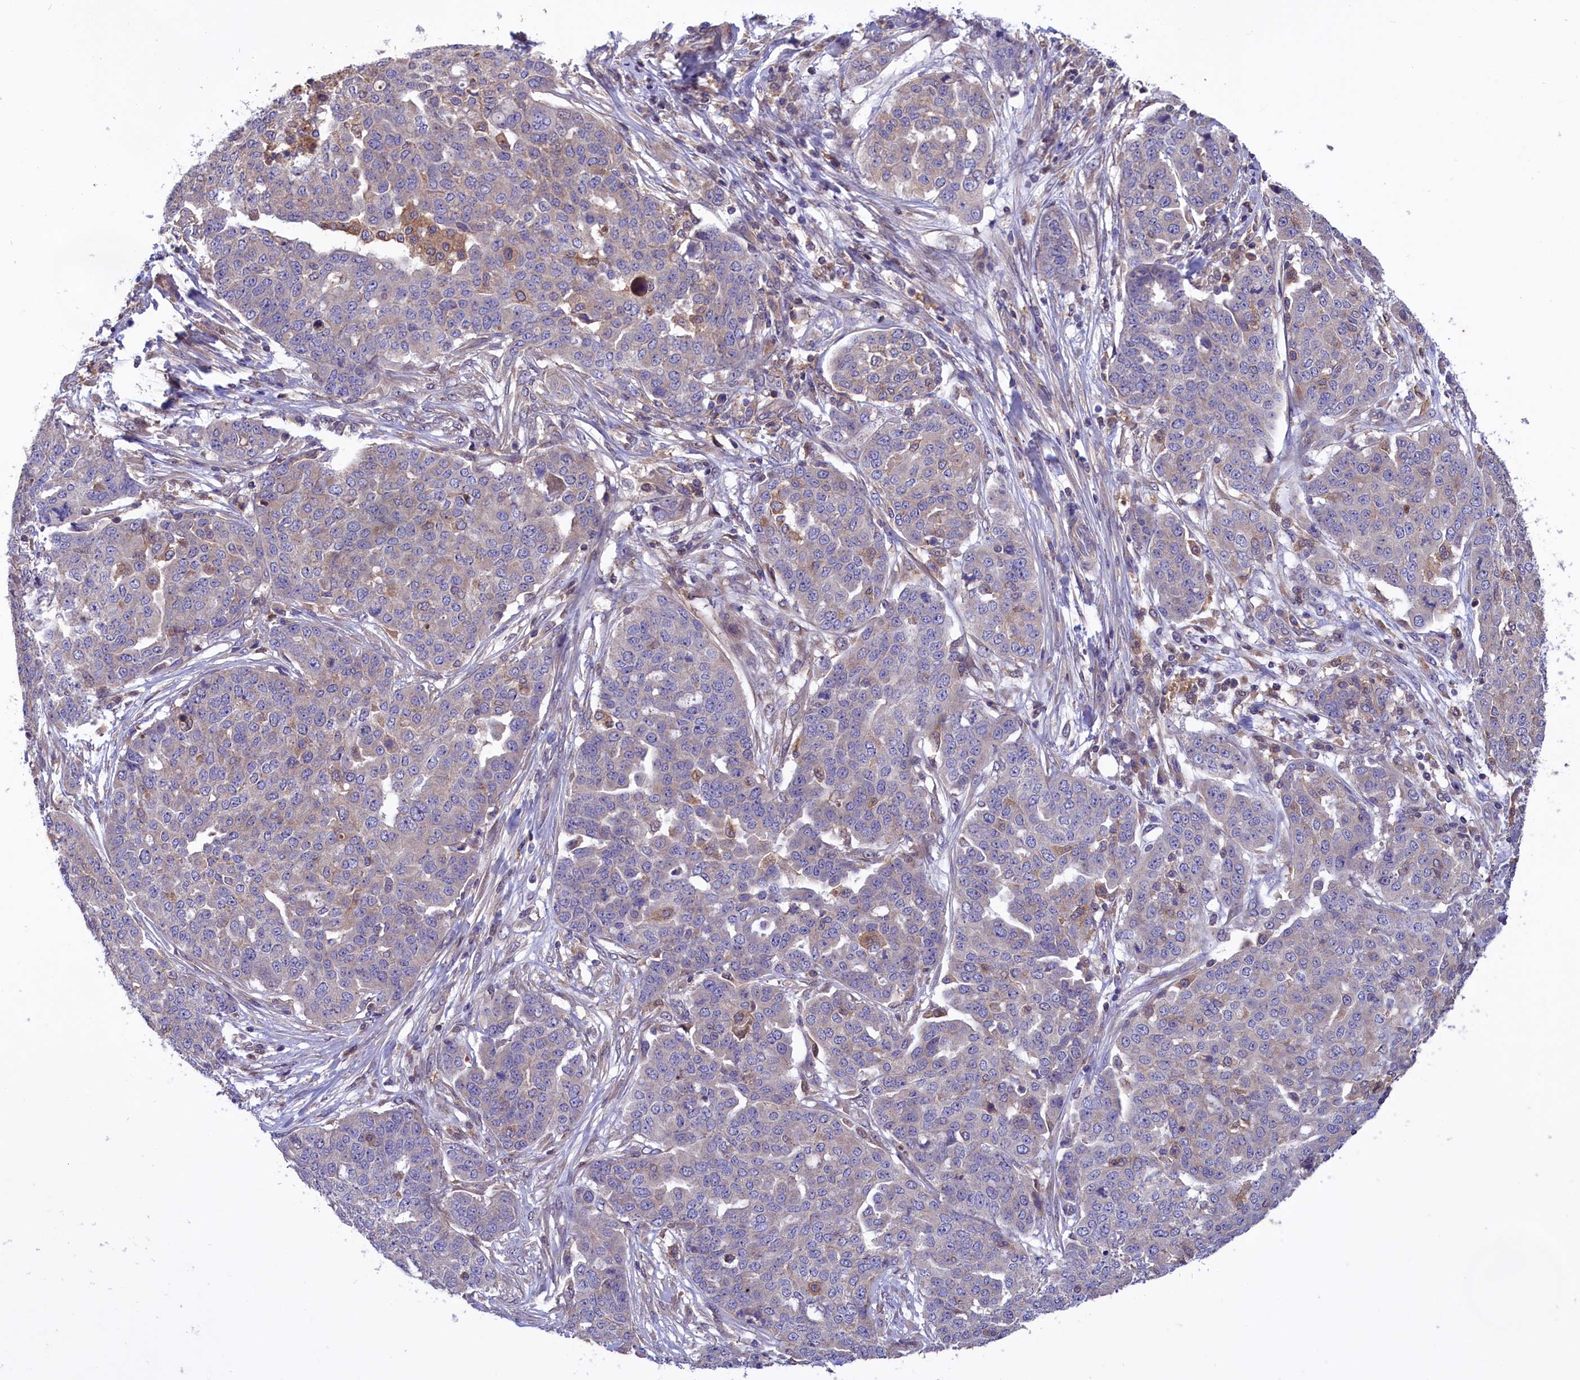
{"staining": {"intensity": "weak", "quantity": "<25%", "location": "cytoplasmic/membranous"}, "tissue": "ovarian cancer", "cell_type": "Tumor cells", "image_type": "cancer", "snomed": [{"axis": "morphology", "description": "Cystadenocarcinoma, serous, NOS"}, {"axis": "topography", "description": "Soft tissue"}, {"axis": "topography", "description": "Ovary"}], "caption": "High power microscopy histopathology image of an immunohistochemistry photomicrograph of serous cystadenocarcinoma (ovarian), revealing no significant positivity in tumor cells.", "gene": "AMDHD2", "patient": {"sex": "female", "age": 57}}